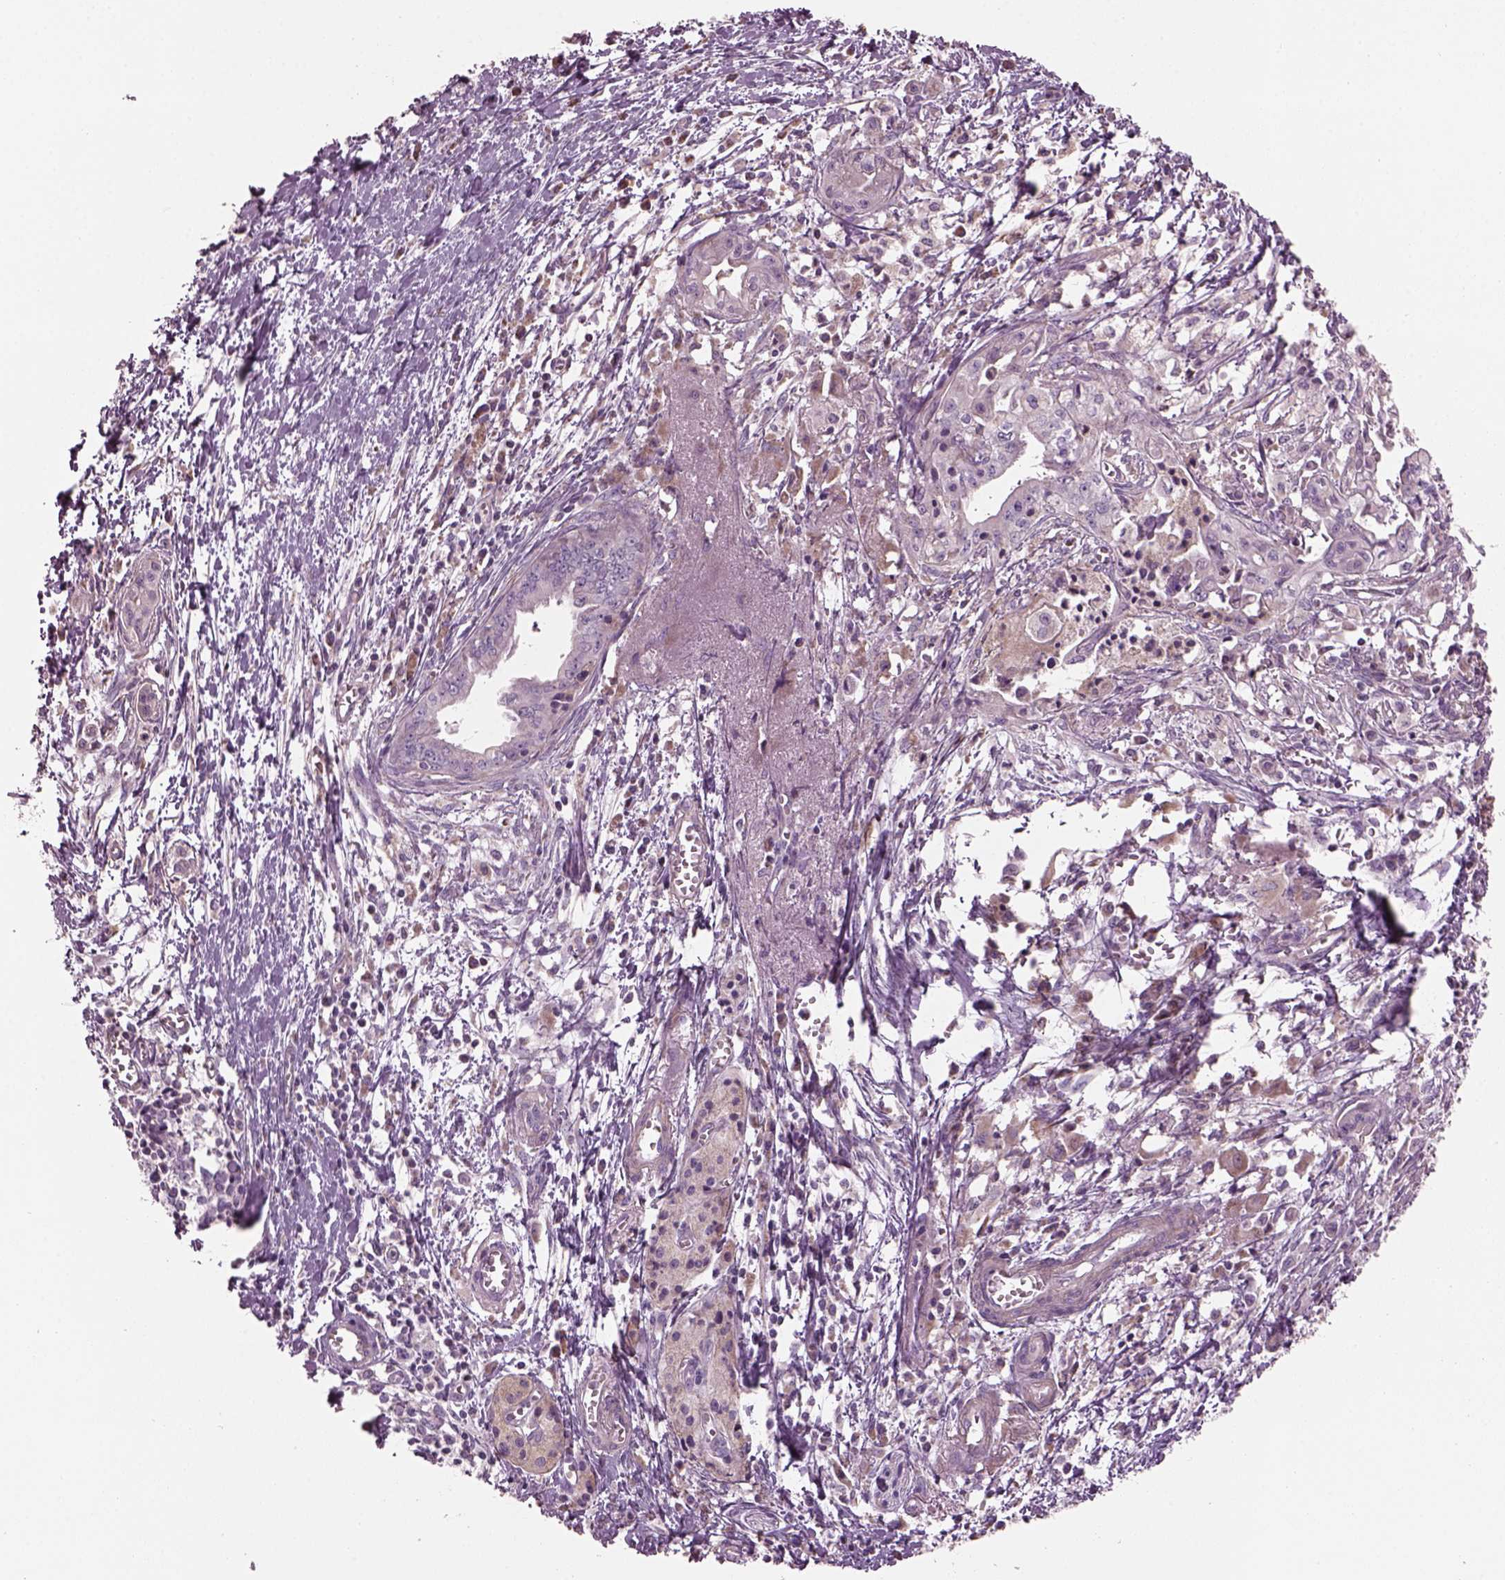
{"staining": {"intensity": "negative", "quantity": "none", "location": "none"}, "tissue": "pancreatic cancer", "cell_type": "Tumor cells", "image_type": "cancer", "snomed": [{"axis": "morphology", "description": "Adenocarcinoma, NOS"}, {"axis": "topography", "description": "Pancreas"}], "caption": "Tumor cells are negative for protein expression in human adenocarcinoma (pancreatic).", "gene": "SPATA7", "patient": {"sex": "female", "age": 61}}